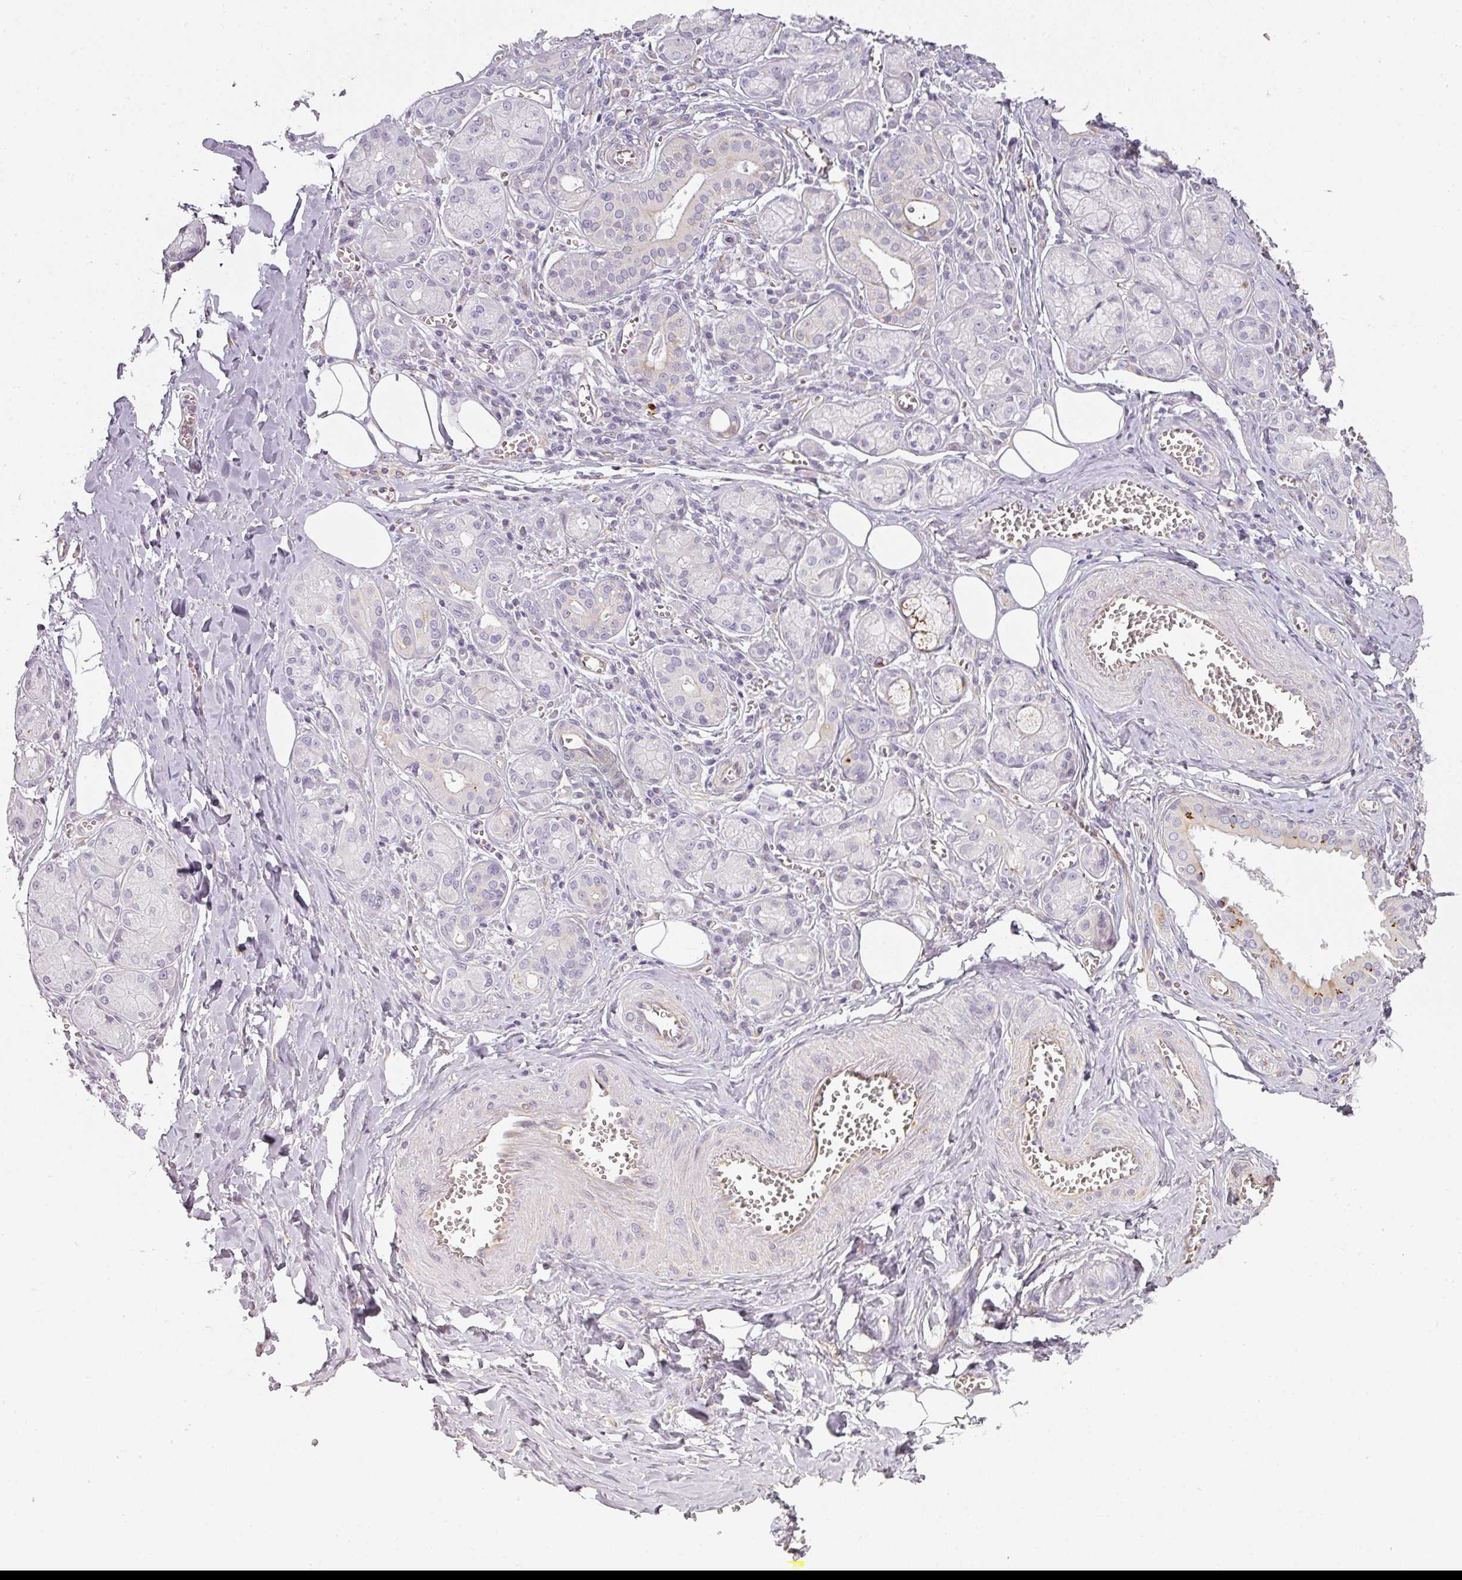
{"staining": {"intensity": "moderate", "quantity": "<25%", "location": "cytoplasmic/membranous"}, "tissue": "salivary gland", "cell_type": "Glandular cells", "image_type": "normal", "snomed": [{"axis": "morphology", "description": "Normal tissue, NOS"}, {"axis": "topography", "description": "Salivary gland"}], "caption": "IHC histopathology image of benign salivary gland stained for a protein (brown), which demonstrates low levels of moderate cytoplasmic/membranous expression in about <25% of glandular cells.", "gene": "ATP8B2", "patient": {"sex": "male", "age": 74}}